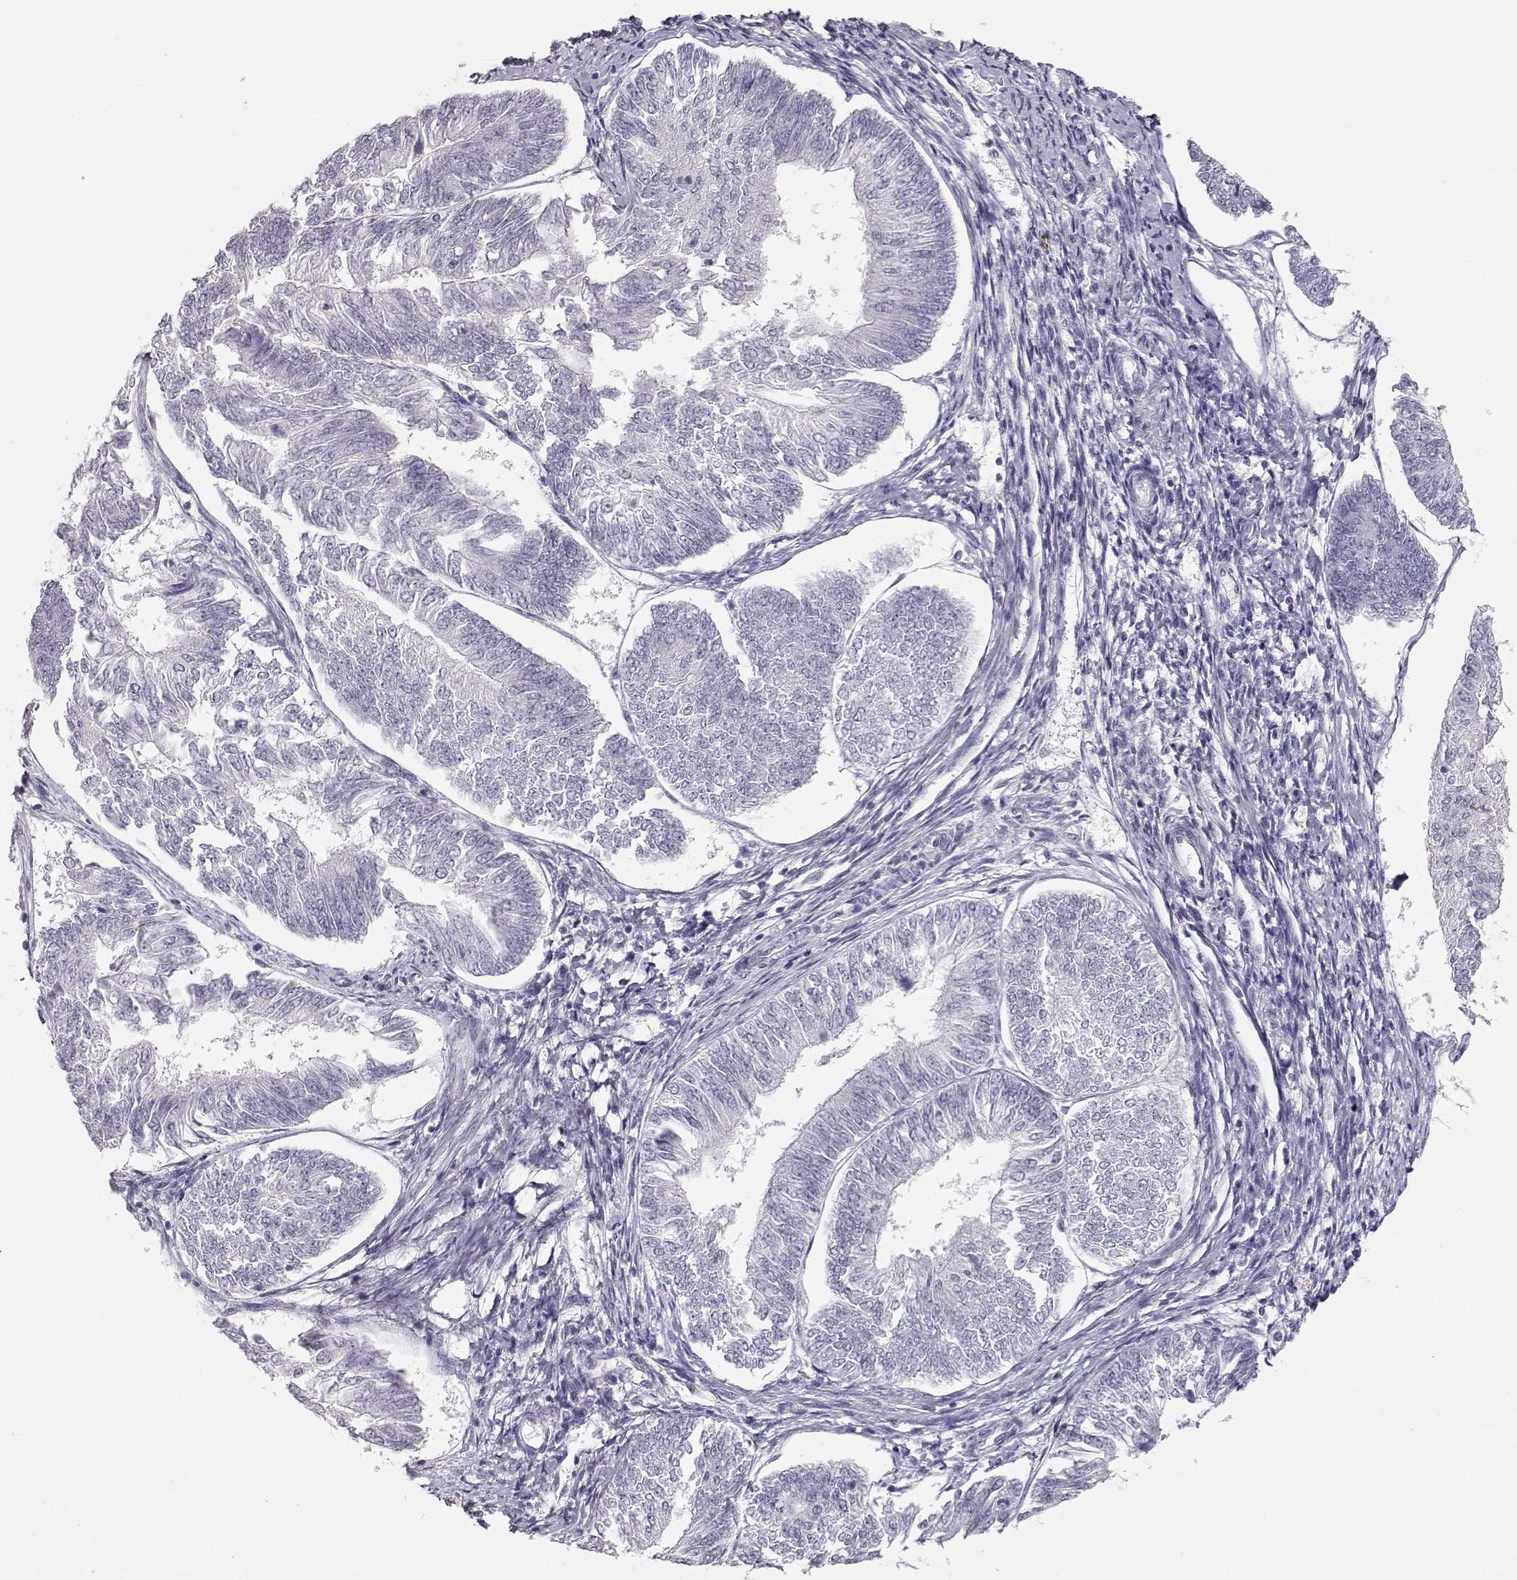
{"staining": {"intensity": "negative", "quantity": "none", "location": "none"}, "tissue": "endometrial cancer", "cell_type": "Tumor cells", "image_type": "cancer", "snomed": [{"axis": "morphology", "description": "Adenocarcinoma, NOS"}, {"axis": "topography", "description": "Endometrium"}], "caption": "This histopathology image is of endometrial cancer stained with IHC to label a protein in brown with the nuclei are counter-stained blue. There is no staining in tumor cells. Nuclei are stained in blue.", "gene": "TKTL1", "patient": {"sex": "female", "age": 58}}